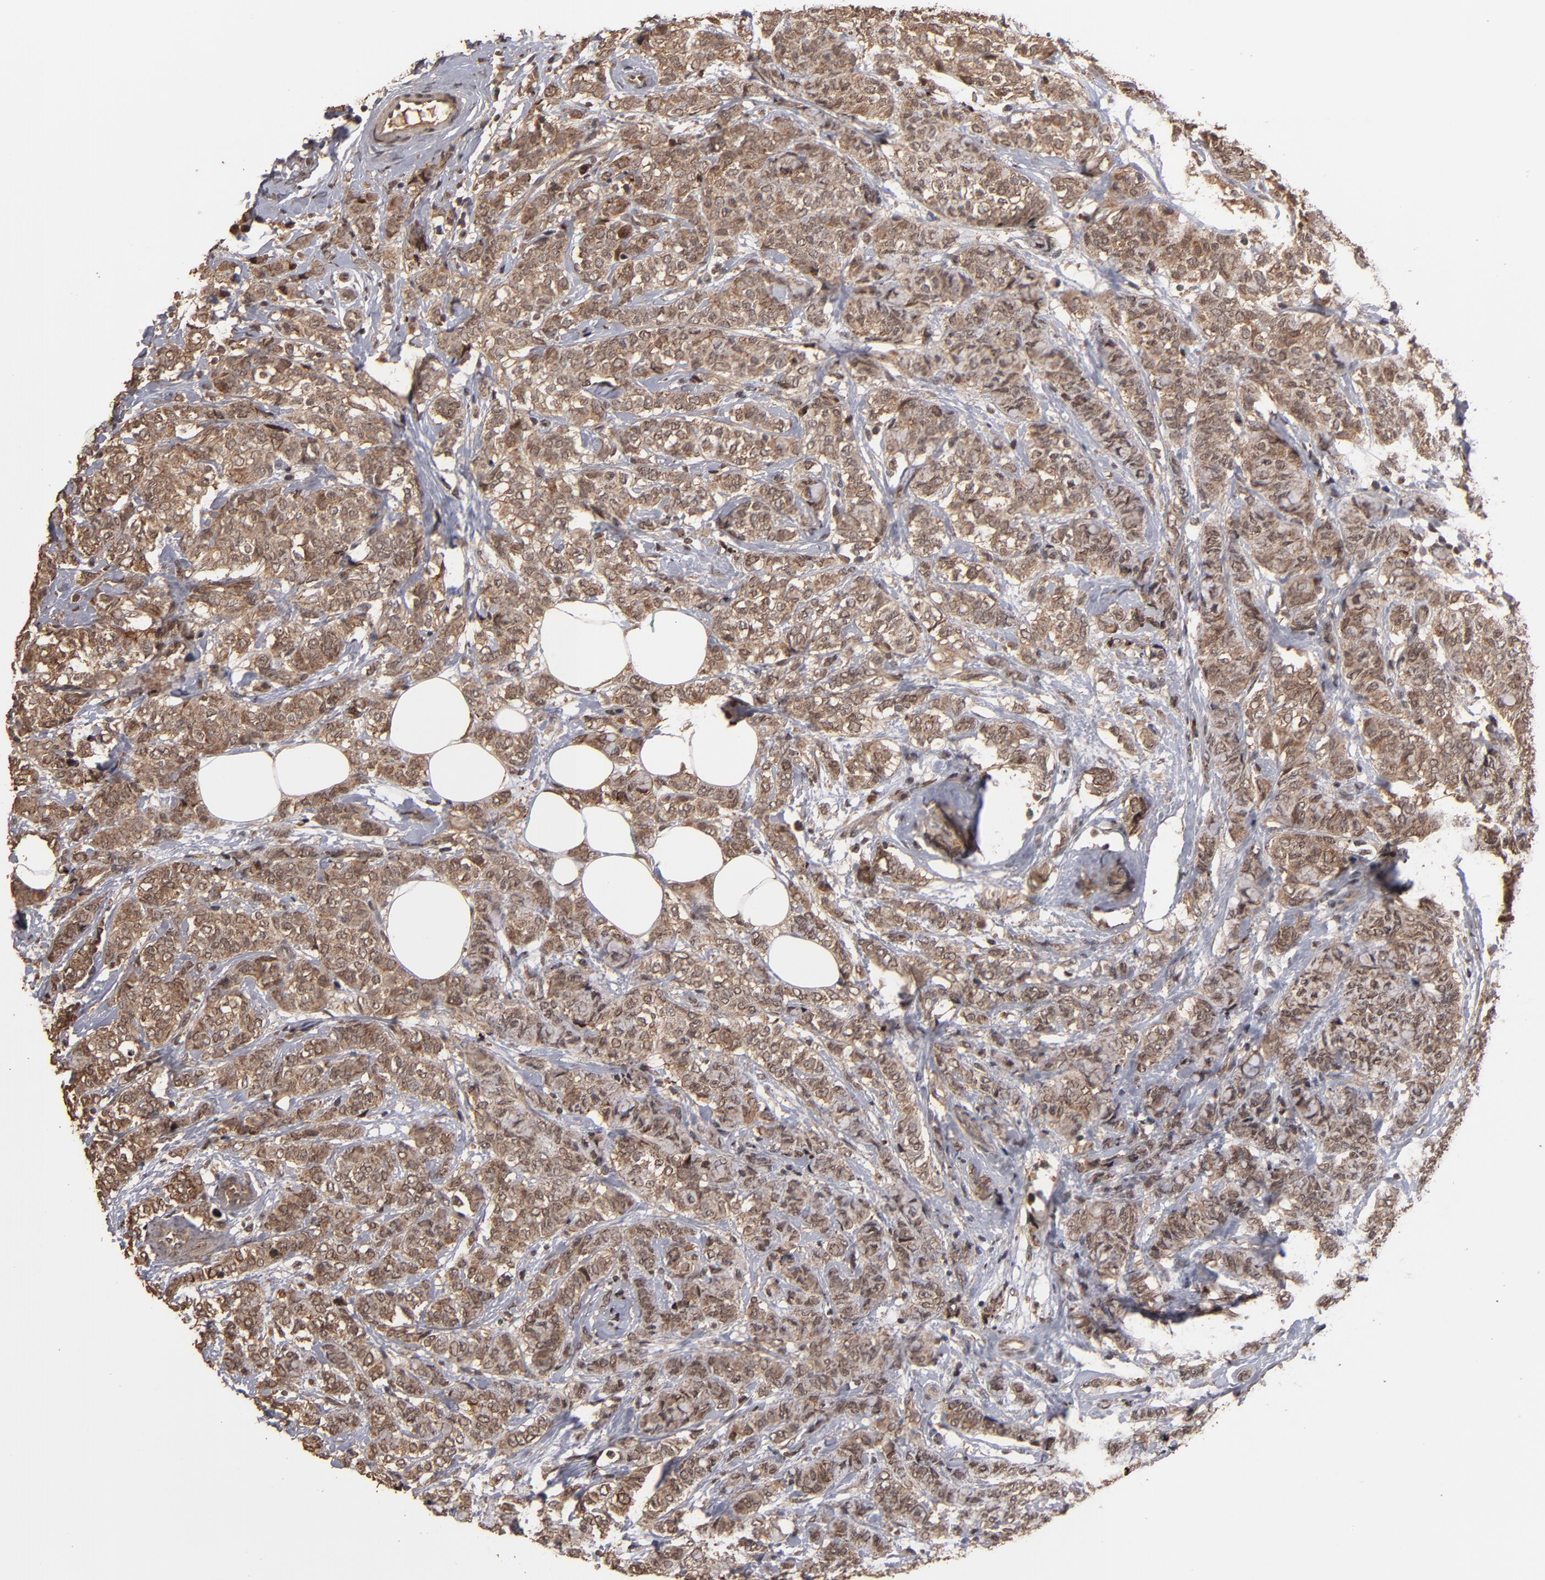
{"staining": {"intensity": "moderate", "quantity": ">75%", "location": "nuclear"}, "tissue": "breast cancer", "cell_type": "Tumor cells", "image_type": "cancer", "snomed": [{"axis": "morphology", "description": "Lobular carcinoma"}, {"axis": "topography", "description": "Breast"}], "caption": "Tumor cells demonstrate medium levels of moderate nuclear expression in about >75% of cells in human lobular carcinoma (breast).", "gene": "NXF2B", "patient": {"sex": "female", "age": 60}}